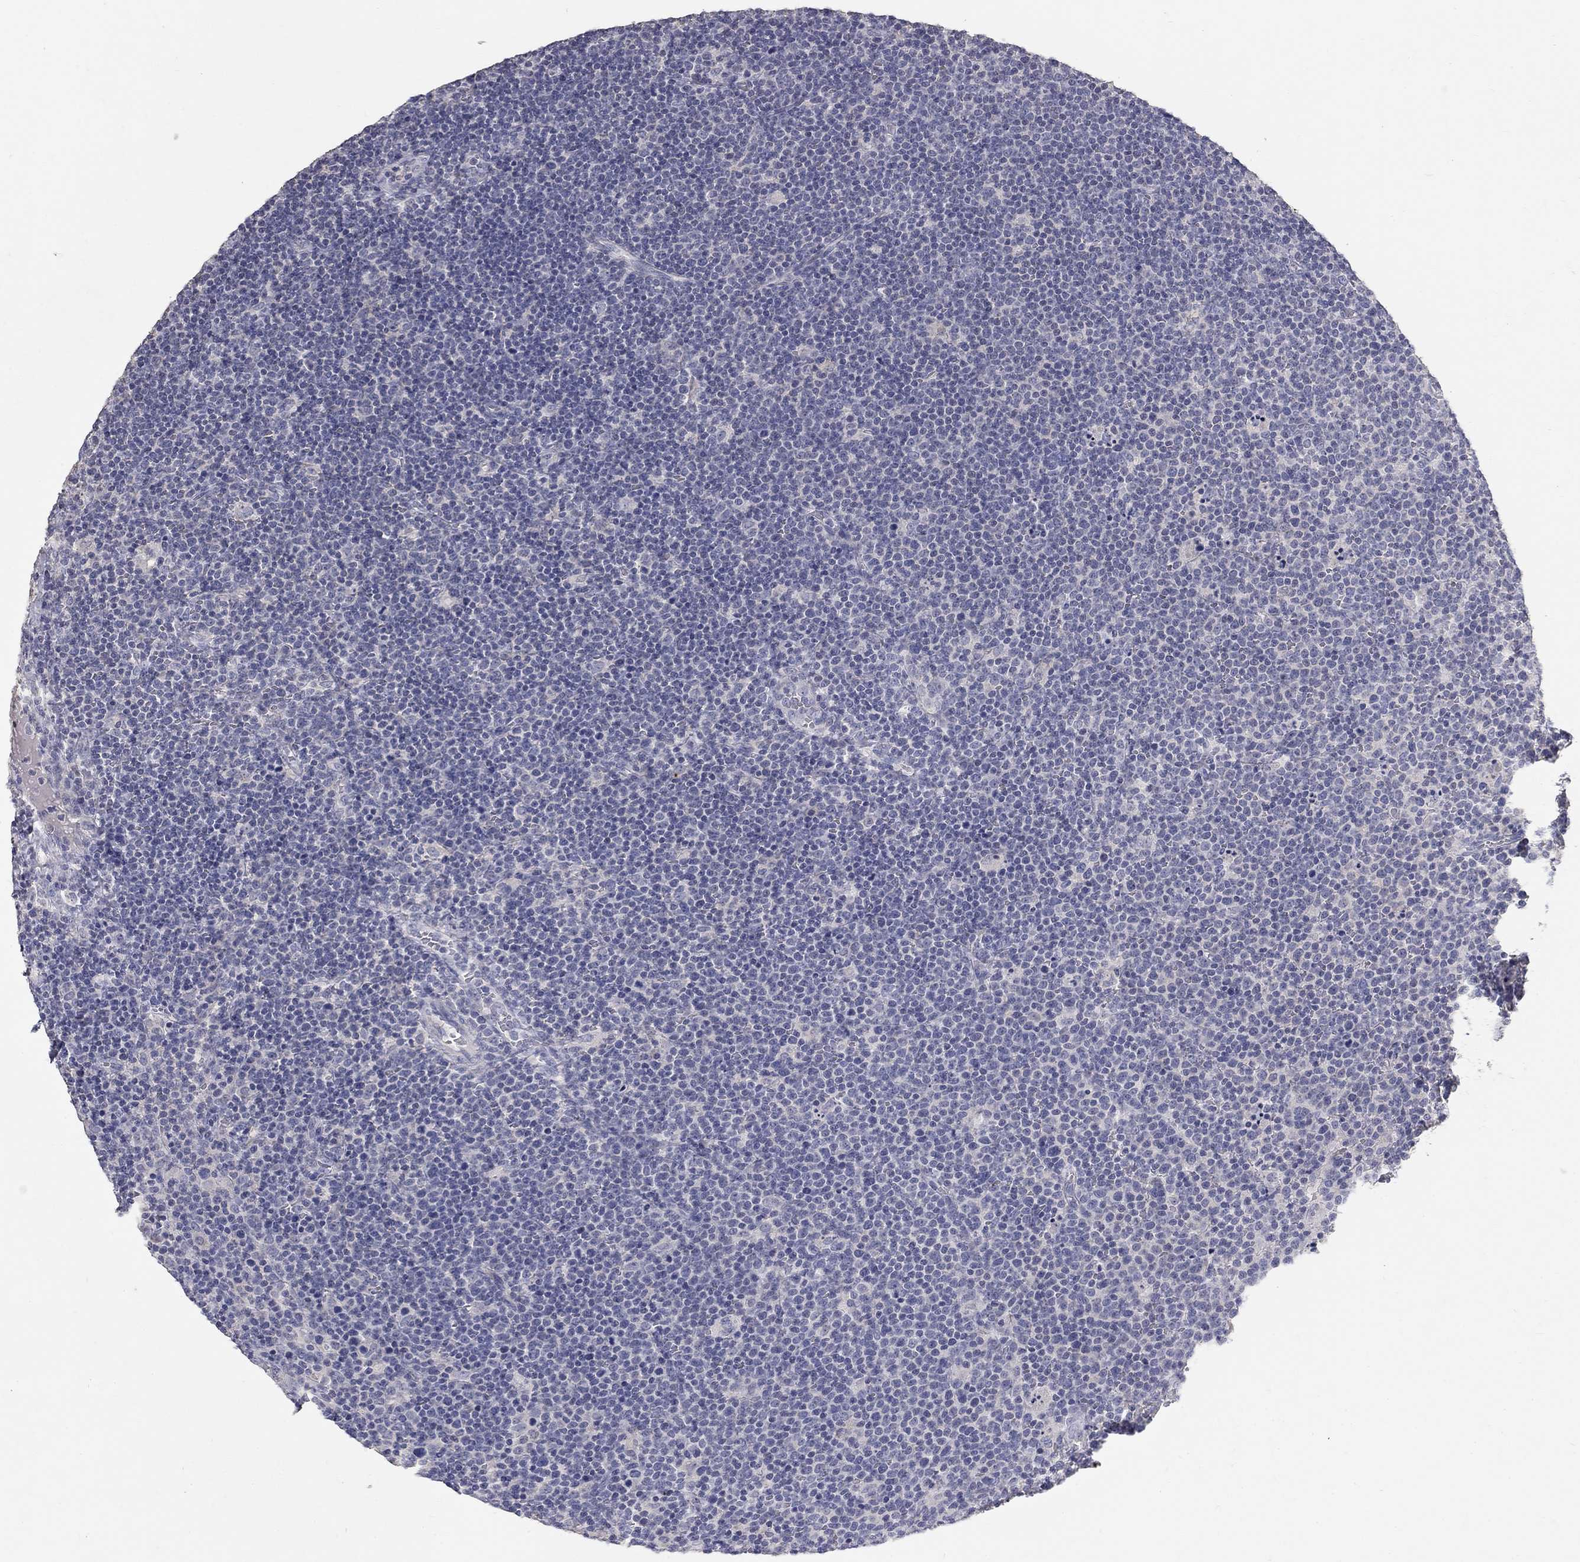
{"staining": {"intensity": "negative", "quantity": "none", "location": "none"}, "tissue": "lymphoma", "cell_type": "Tumor cells", "image_type": "cancer", "snomed": [{"axis": "morphology", "description": "Malignant lymphoma, non-Hodgkin's type, High grade"}, {"axis": "topography", "description": "Lymph node"}], "caption": "There is no significant positivity in tumor cells of malignant lymphoma, non-Hodgkin's type (high-grade).", "gene": "PTH1R", "patient": {"sex": "male", "age": 61}}